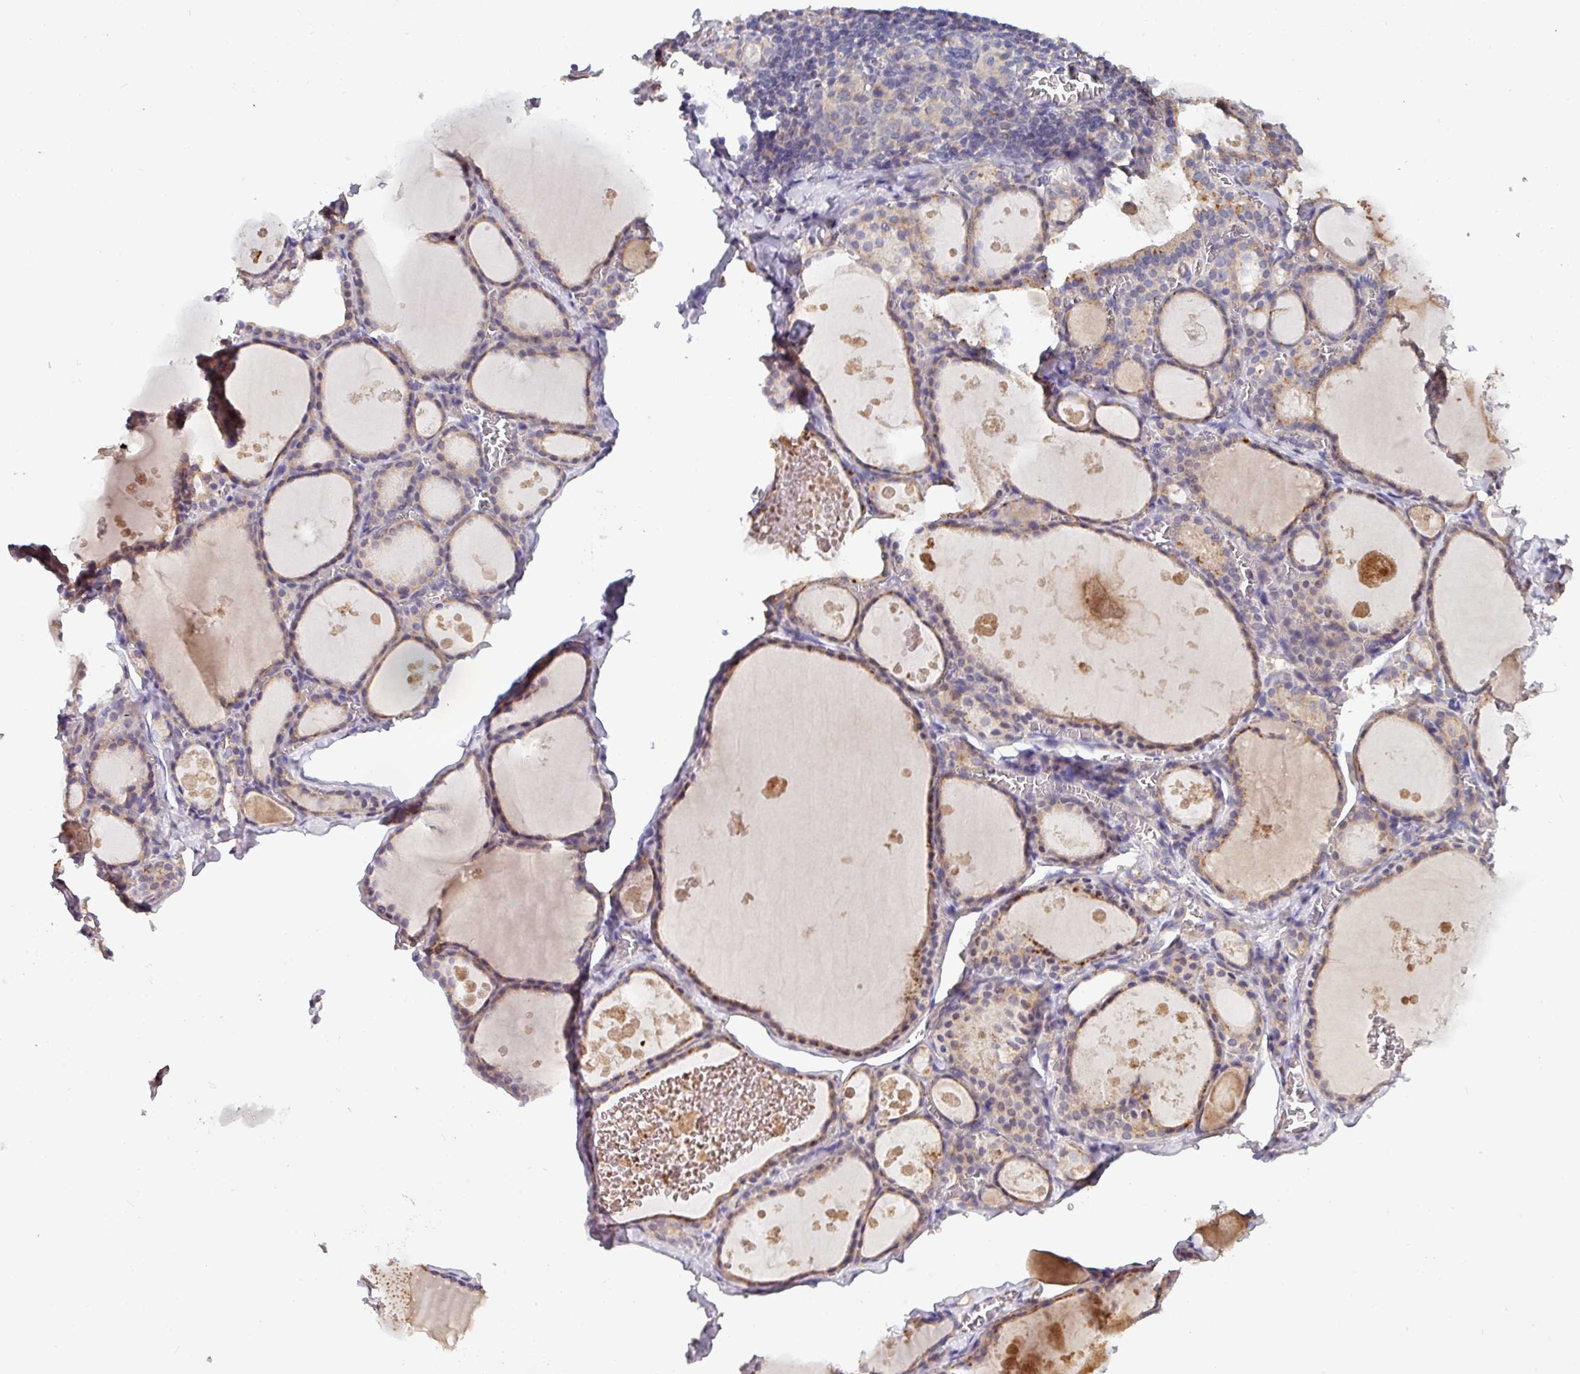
{"staining": {"intensity": "weak", "quantity": "25%-75%", "location": "cytoplasmic/membranous"}, "tissue": "thyroid gland", "cell_type": "Glandular cells", "image_type": "normal", "snomed": [{"axis": "morphology", "description": "Normal tissue, NOS"}, {"axis": "topography", "description": "Thyroid gland"}], "caption": "Thyroid gland stained with immunohistochemistry demonstrates weak cytoplasmic/membranous expression in approximately 25%-75% of glandular cells.", "gene": "AEBP2", "patient": {"sex": "male", "age": 56}}